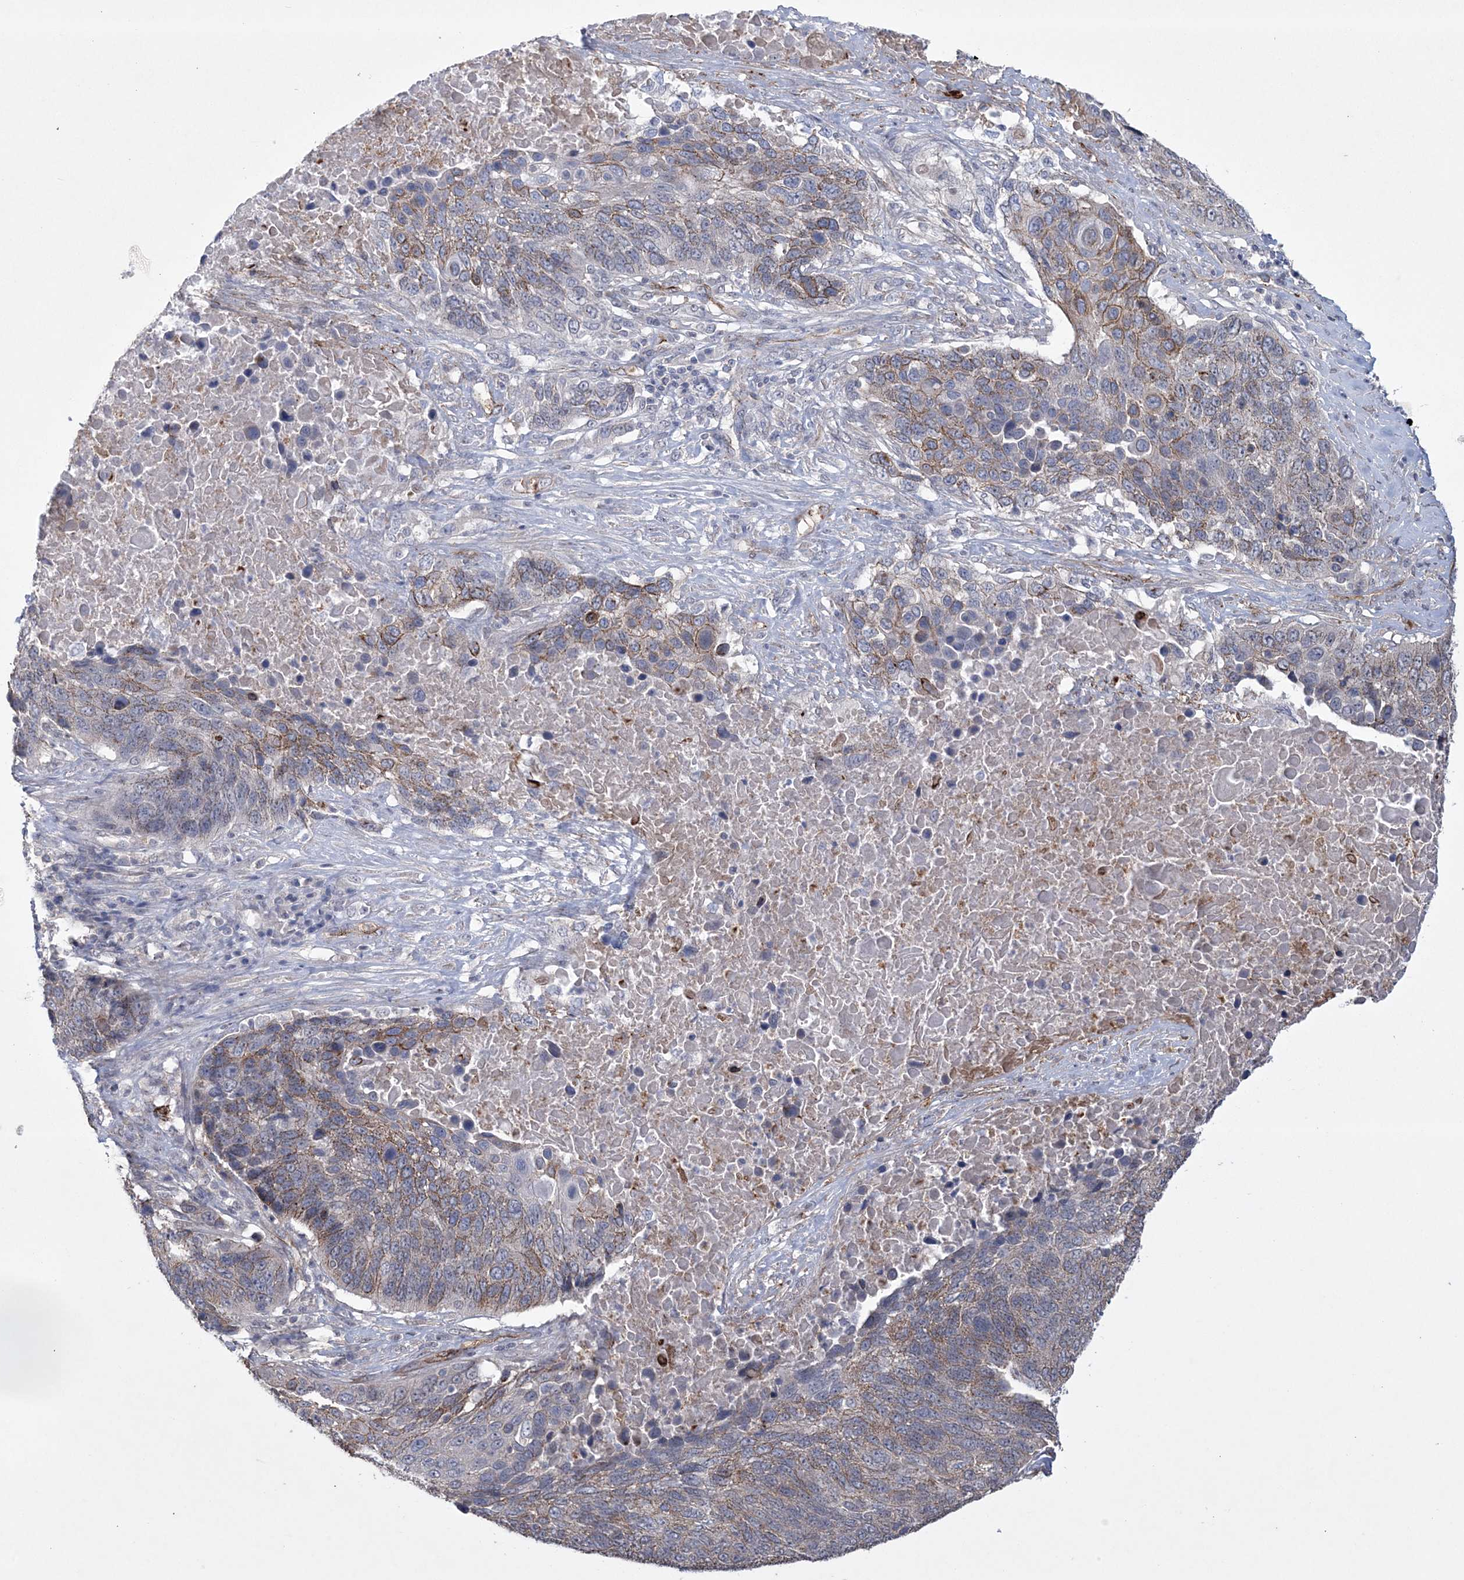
{"staining": {"intensity": "moderate", "quantity": "<25%", "location": "cytoplasmic/membranous"}, "tissue": "lung cancer", "cell_type": "Tumor cells", "image_type": "cancer", "snomed": [{"axis": "morphology", "description": "Squamous cell carcinoma, NOS"}, {"axis": "topography", "description": "Lung"}], "caption": "A micrograph showing moderate cytoplasmic/membranous staining in approximately <25% of tumor cells in lung cancer (squamous cell carcinoma), as visualized by brown immunohistochemical staining.", "gene": "DPCD", "patient": {"sex": "male", "age": 66}}